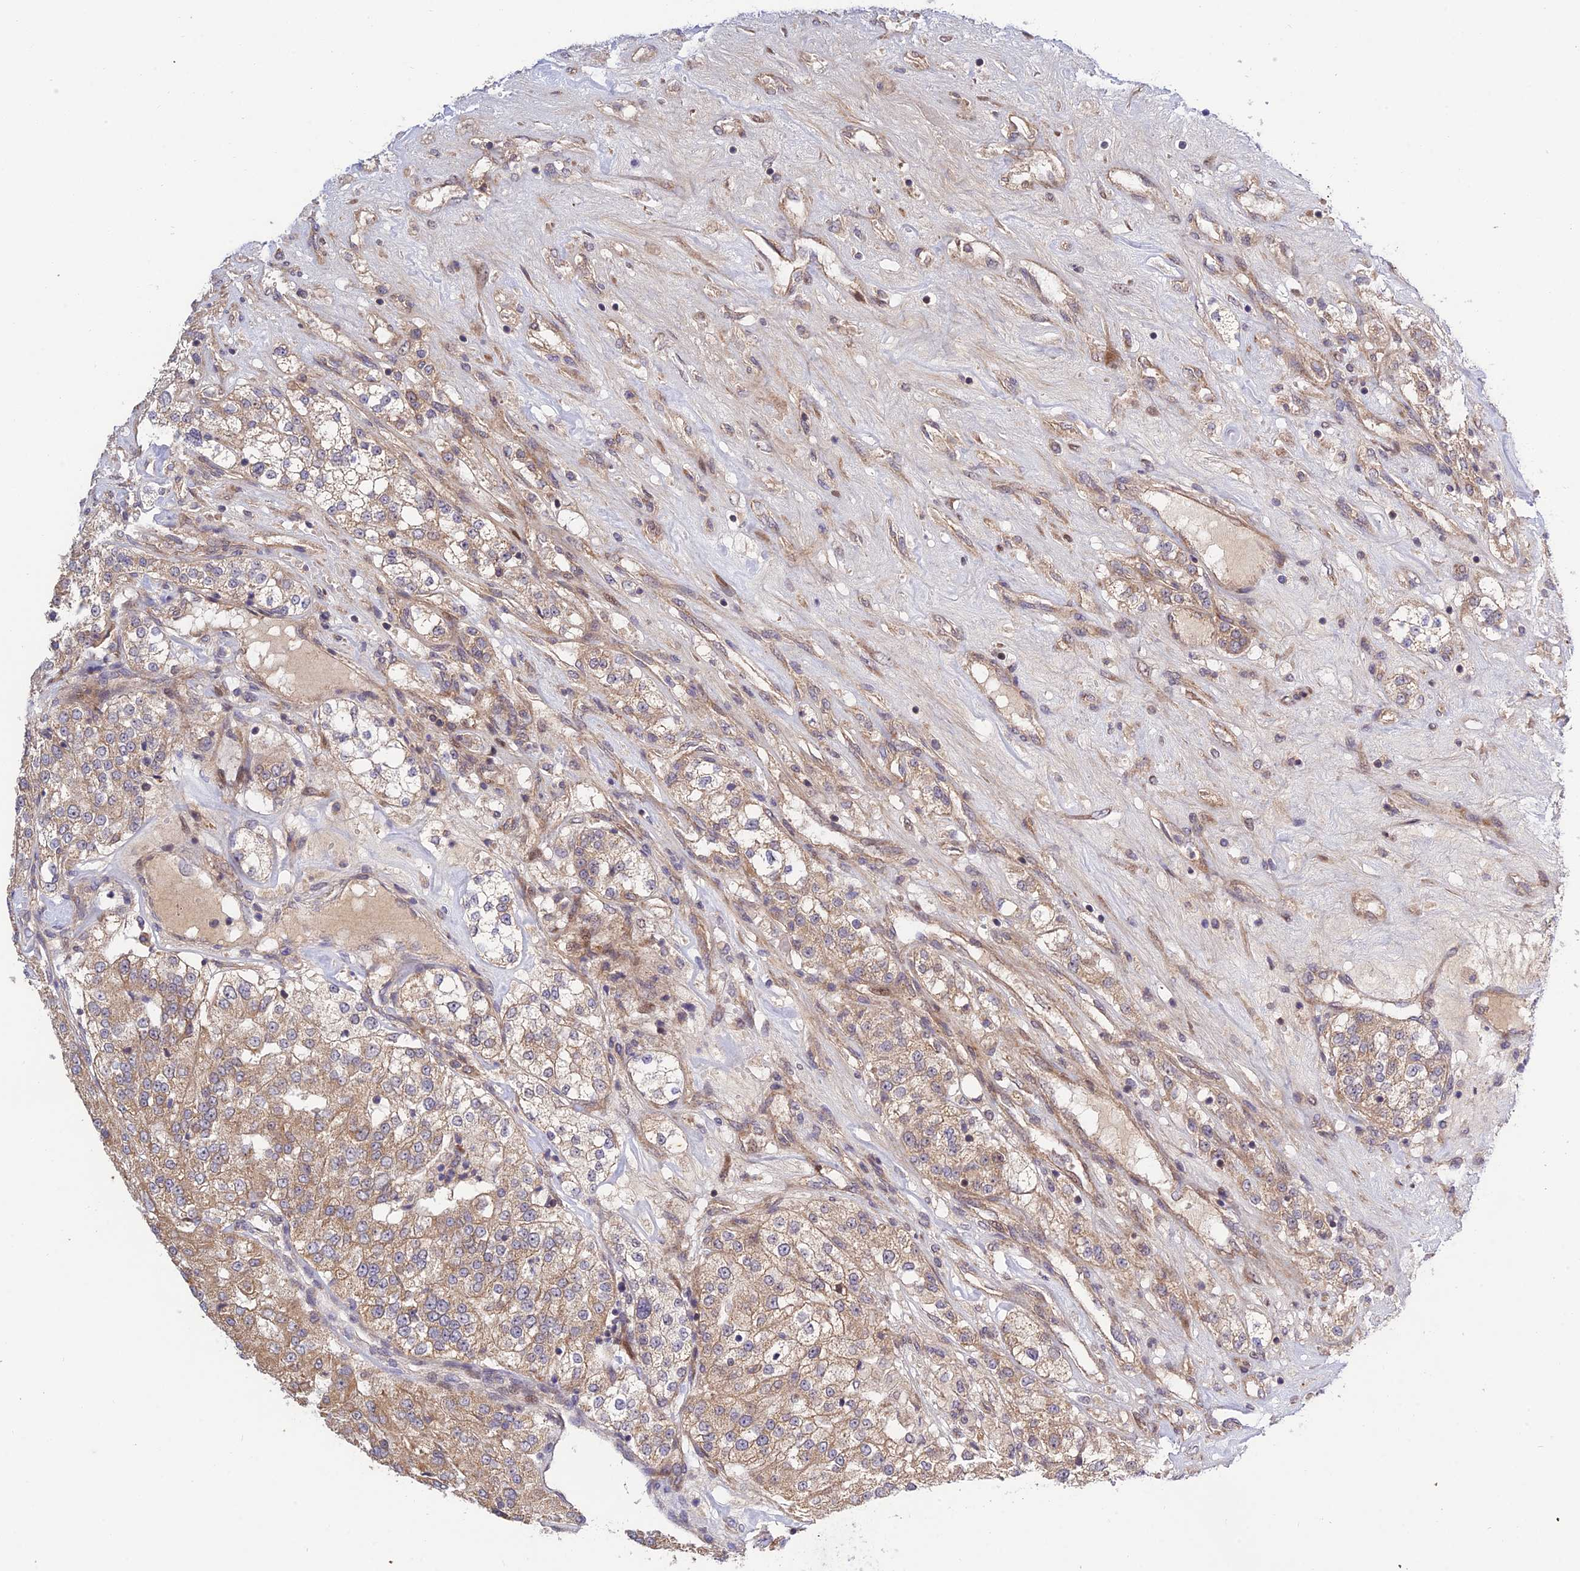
{"staining": {"intensity": "moderate", "quantity": ">75%", "location": "cytoplasmic/membranous"}, "tissue": "renal cancer", "cell_type": "Tumor cells", "image_type": "cancer", "snomed": [{"axis": "morphology", "description": "Adenocarcinoma, NOS"}, {"axis": "topography", "description": "Kidney"}], "caption": "Renal cancer tissue shows moderate cytoplasmic/membranous staining in approximately >75% of tumor cells, visualized by immunohistochemistry.", "gene": "PLEKHG2", "patient": {"sex": "female", "age": 63}}